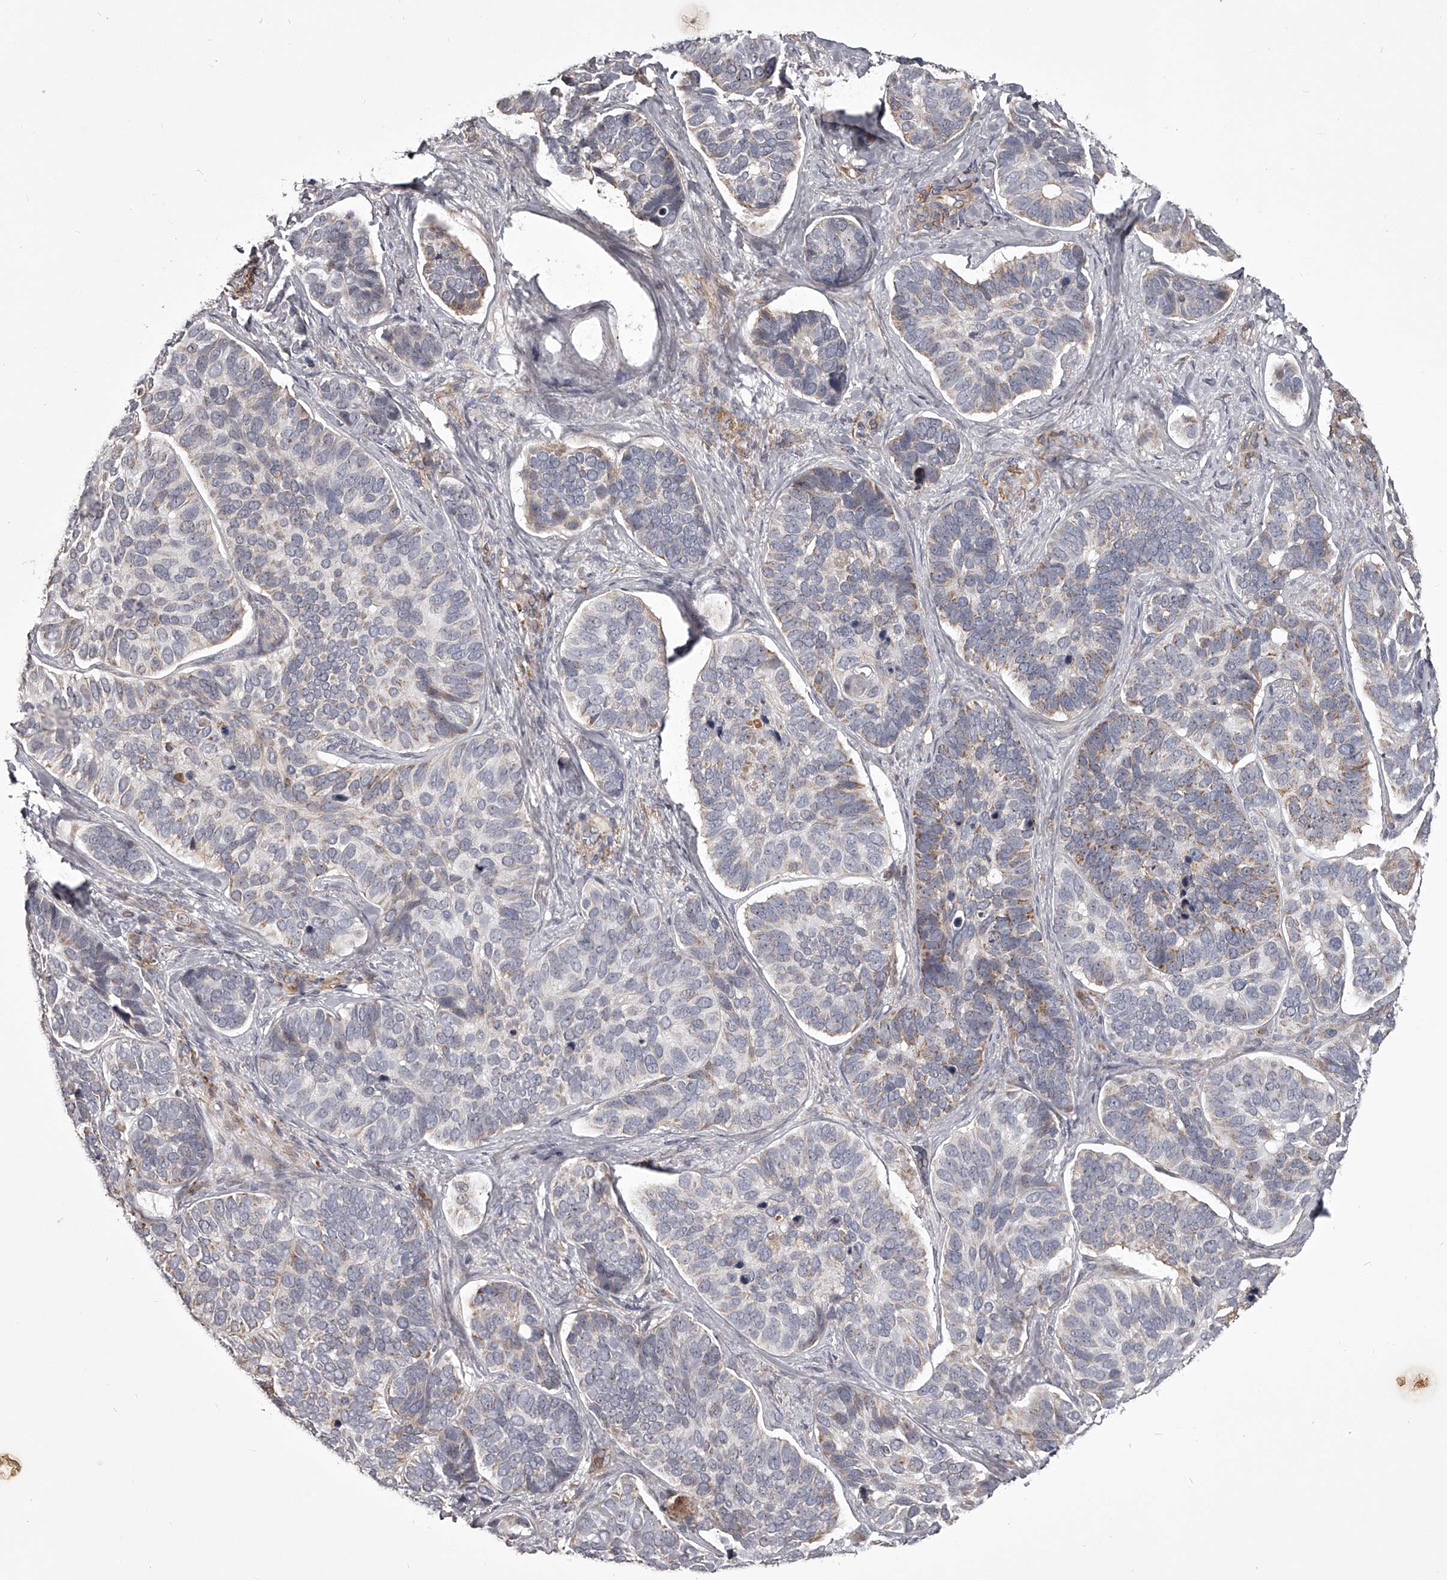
{"staining": {"intensity": "weak", "quantity": "<25%", "location": "cytoplasmic/membranous"}, "tissue": "skin cancer", "cell_type": "Tumor cells", "image_type": "cancer", "snomed": [{"axis": "morphology", "description": "Basal cell carcinoma"}, {"axis": "topography", "description": "Skin"}], "caption": "This histopathology image is of skin cancer (basal cell carcinoma) stained with IHC to label a protein in brown with the nuclei are counter-stained blue. There is no positivity in tumor cells. (DAB IHC, high magnification).", "gene": "RRP36", "patient": {"sex": "male", "age": 62}}